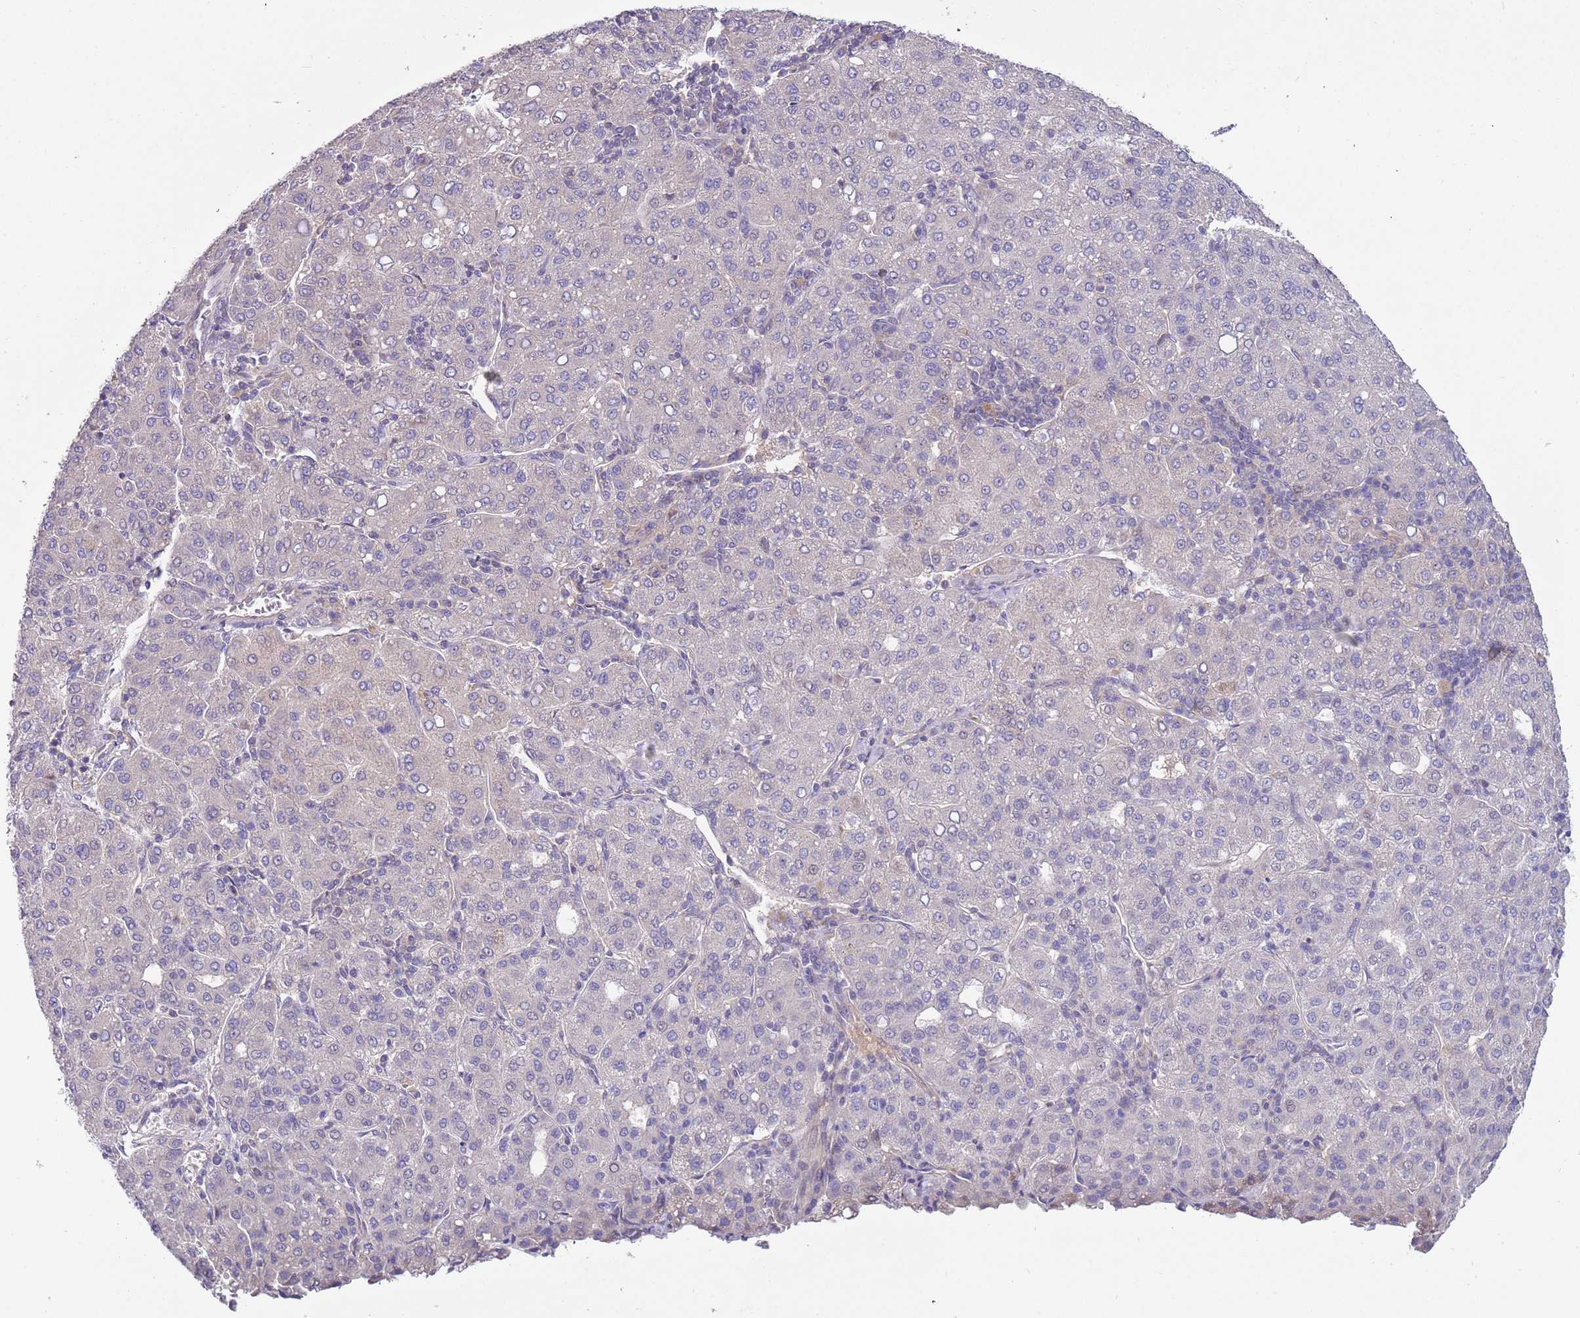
{"staining": {"intensity": "negative", "quantity": "none", "location": "none"}, "tissue": "liver cancer", "cell_type": "Tumor cells", "image_type": "cancer", "snomed": [{"axis": "morphology", "description": "Carcinoma, Hepatocellular, NOS"}, {"axis": "topography", "description": "Liver"}], "caption": "High magnification brightfield microscopy of liver cancer stained with DAB (3,3'-diaminobenzidine) (brown) and counterstained with hematoxylin (blue): tumor cells show no significant expression.", "gene": "CABYR", "patient": {"sex": "male", "age": 65}}